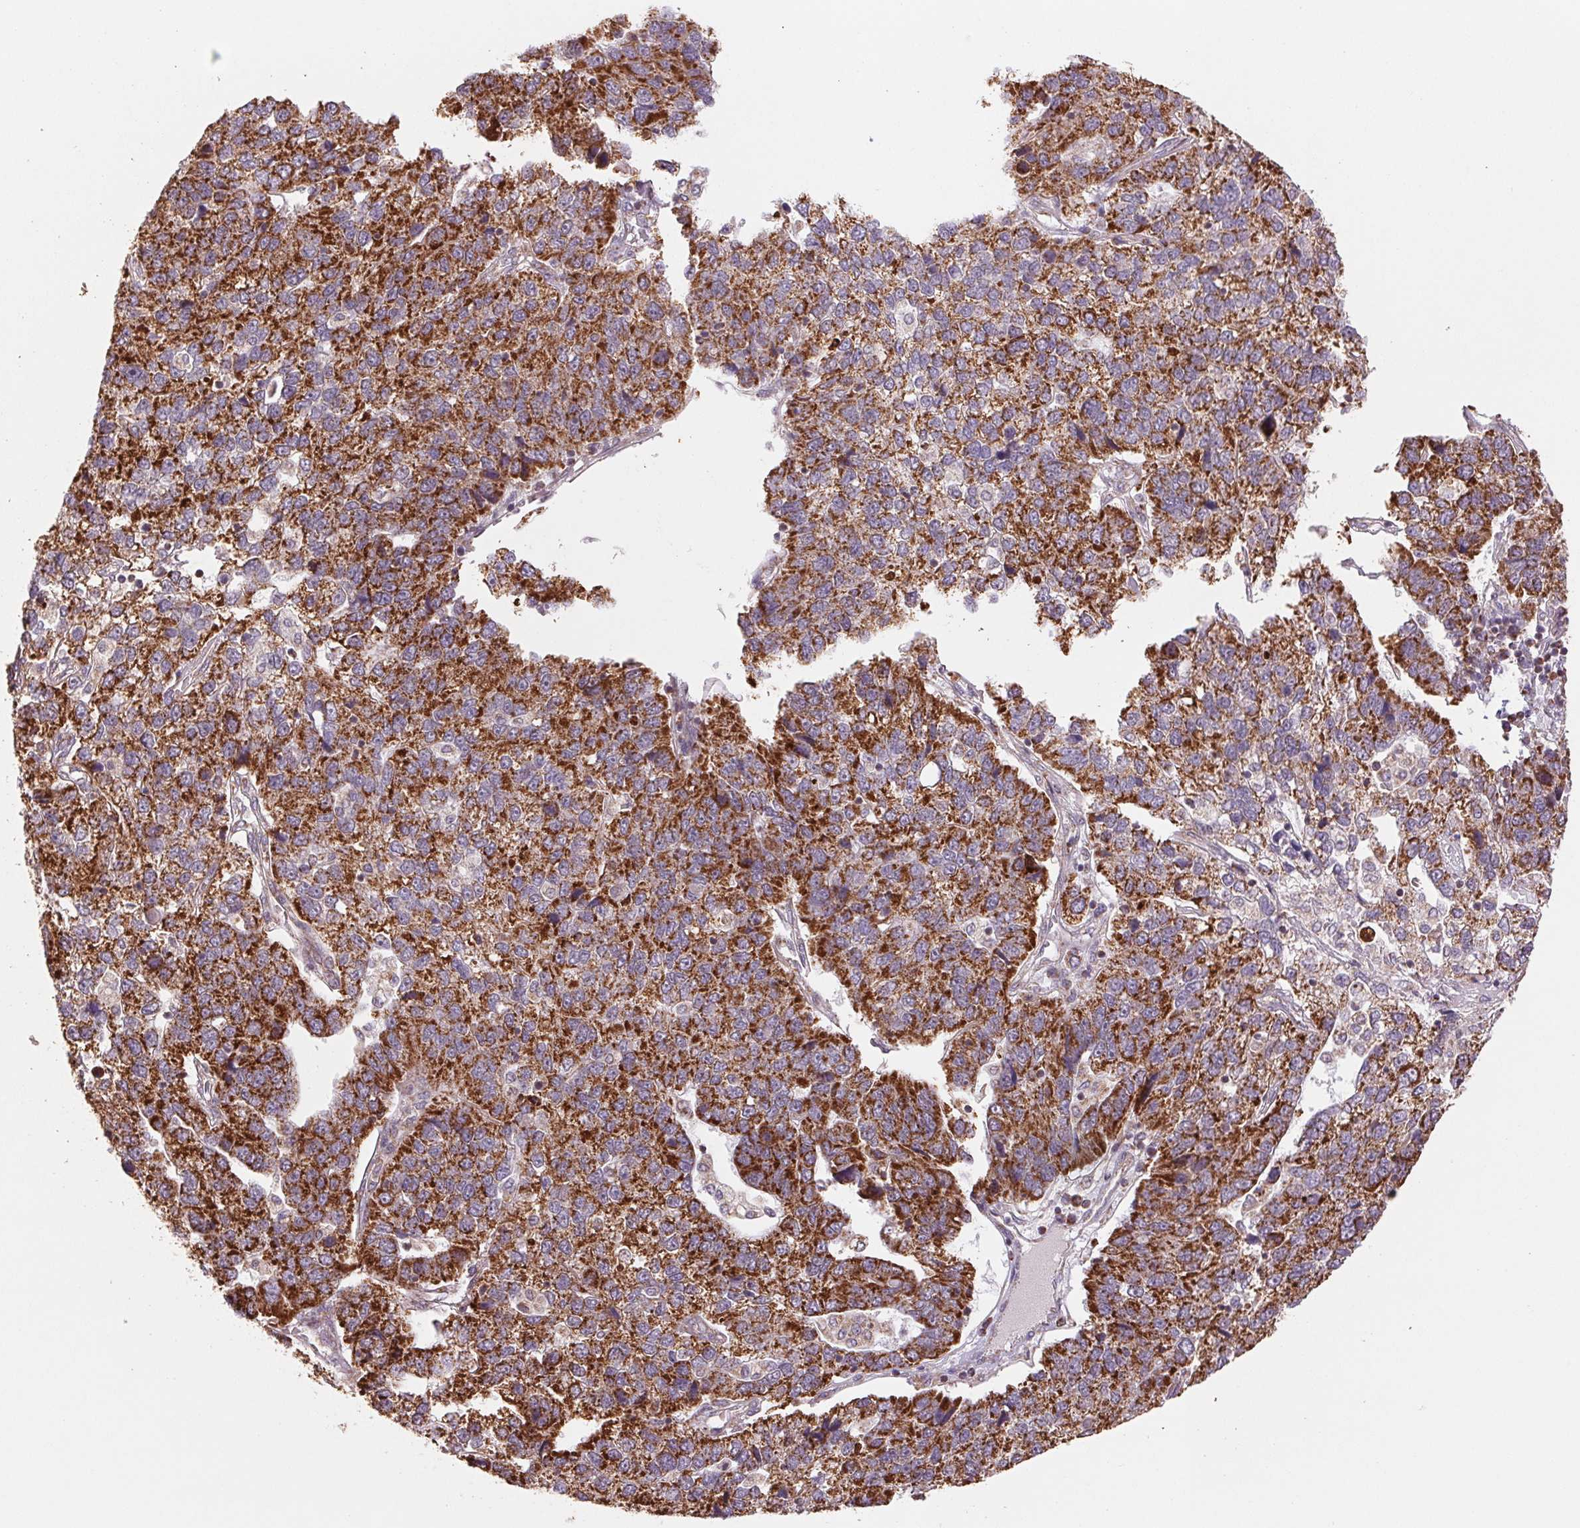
{"staining": {"intensity": "strong", "quantity": ">75%", "location": "cytoplasmic/membranous"}, "tissue": "pancreatic cancer", "cell_type": "Tumor cells", "image_type": "cancer", "snomed": [{"axis": "morphology", "description": "Adenocarcinoma, NOS"}, {"axis": "topography", "description": "Pancreas"}], "caption": "Strong cytoplasmic/membranous protein staining is appreciated in about >75% of tumor cells in adenocarcinoma (pancreatic).", "gene": "MATCAP1", "patient": {"sex": "female", "age": 61}}